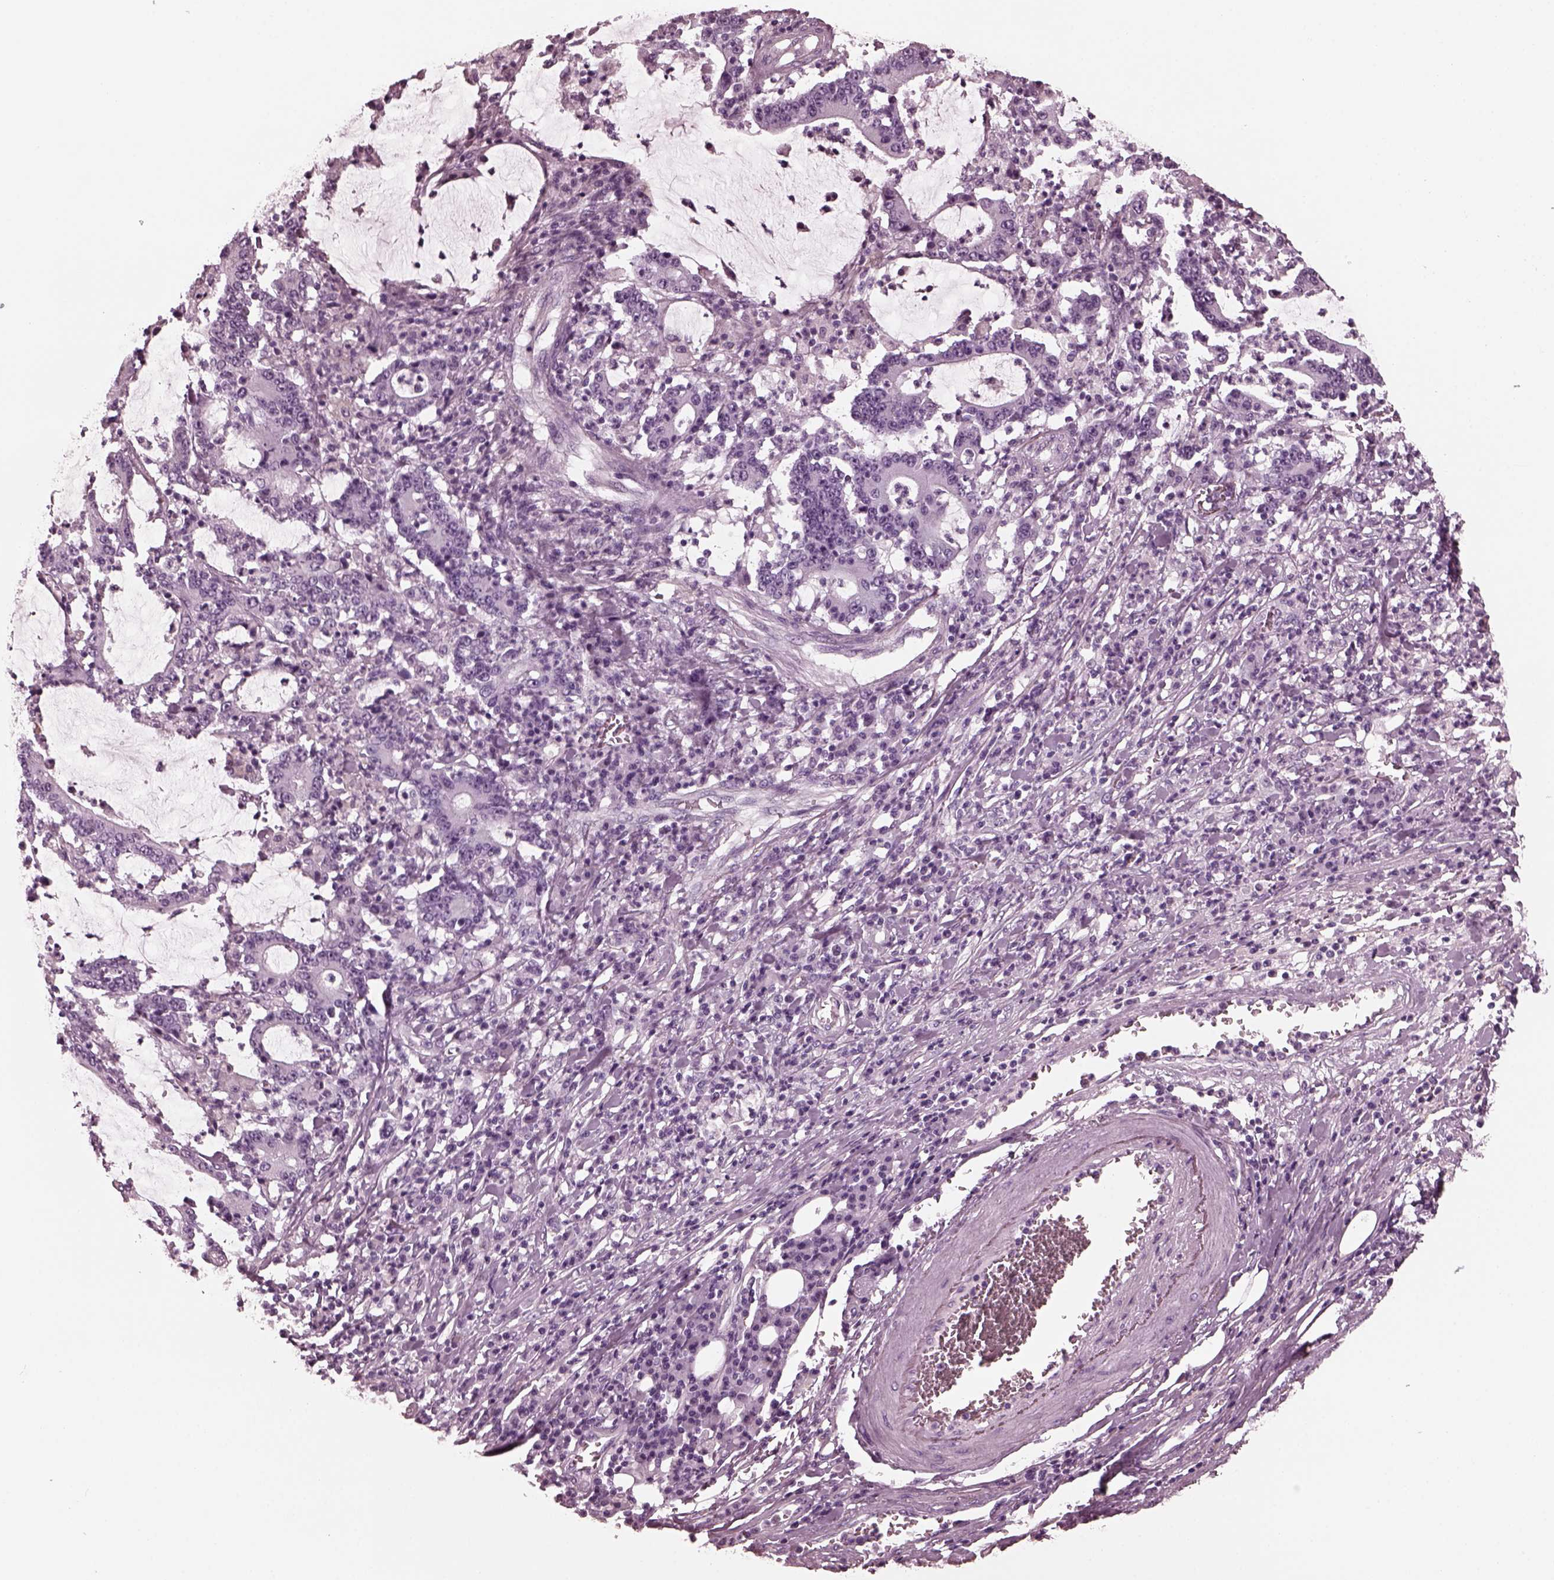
{"staining": {"intensity": "negative", "quantity": "none", "location": "none"}, "tissue": "stomach cancer", "cell_type": "Tumor cells", "image_type": "cancer", "snomed": [{"axis": "morphology", "description": "Adenocarcinoma, NOS"}, {"axis": "topography", "description": "Stomach, upper"}], "caption": "Immunohistochemical staining of stomach cancer (adenocarcinoma) exhibits no significant staining in tumor cells.", "gene": "CGA", "patient": {"sex": "male", "age": 68}}